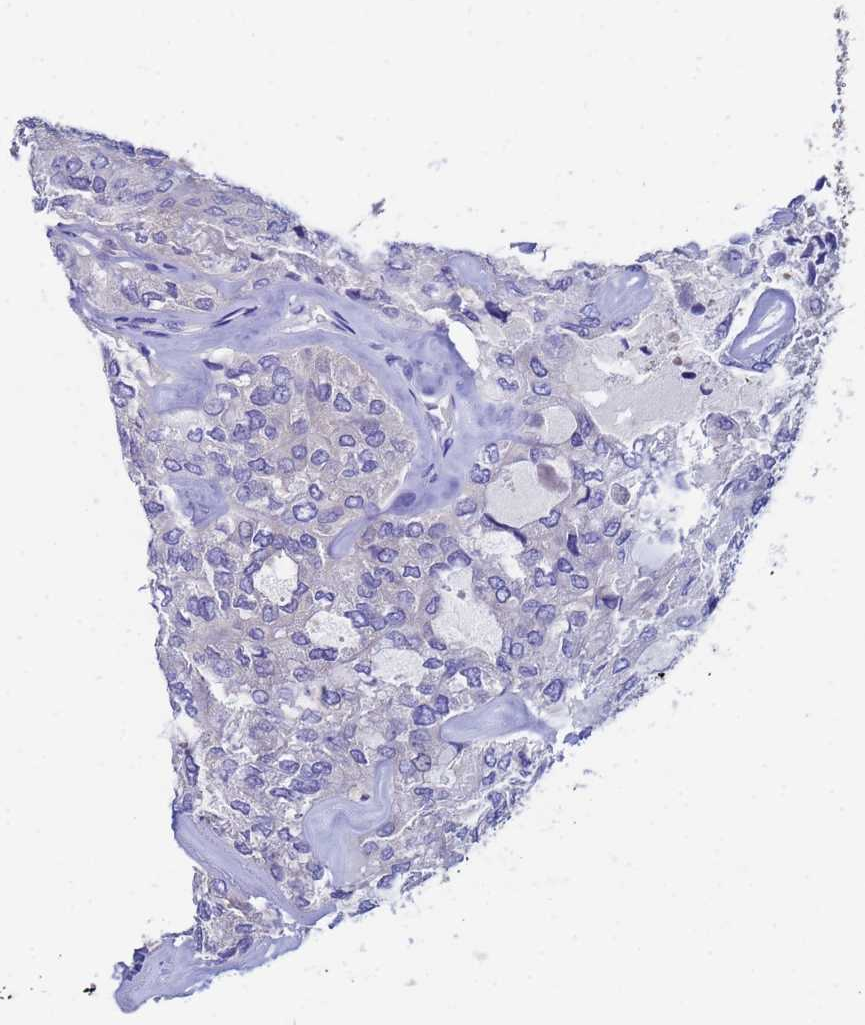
{"staining": {"intensity": "negative", "quantity": "none", "location": "none"}, "tissue": "thyroid cancer", "cell_type": "Tumor cells", "image_type": "cancer", "snomed": [{"axis": "morphology", "description": "Follicular adenoma carcinoma, NOS"}, {"axis": "topography", "description": "Thyroid gland"}], "caption": "This is an immunohistochemistry image of thyroid cancer (follicular adenoma carcinoma). There is no staining in tumor cells.", "gene": "UBE2O", "patient": {"sex": "male", "age": 75}}